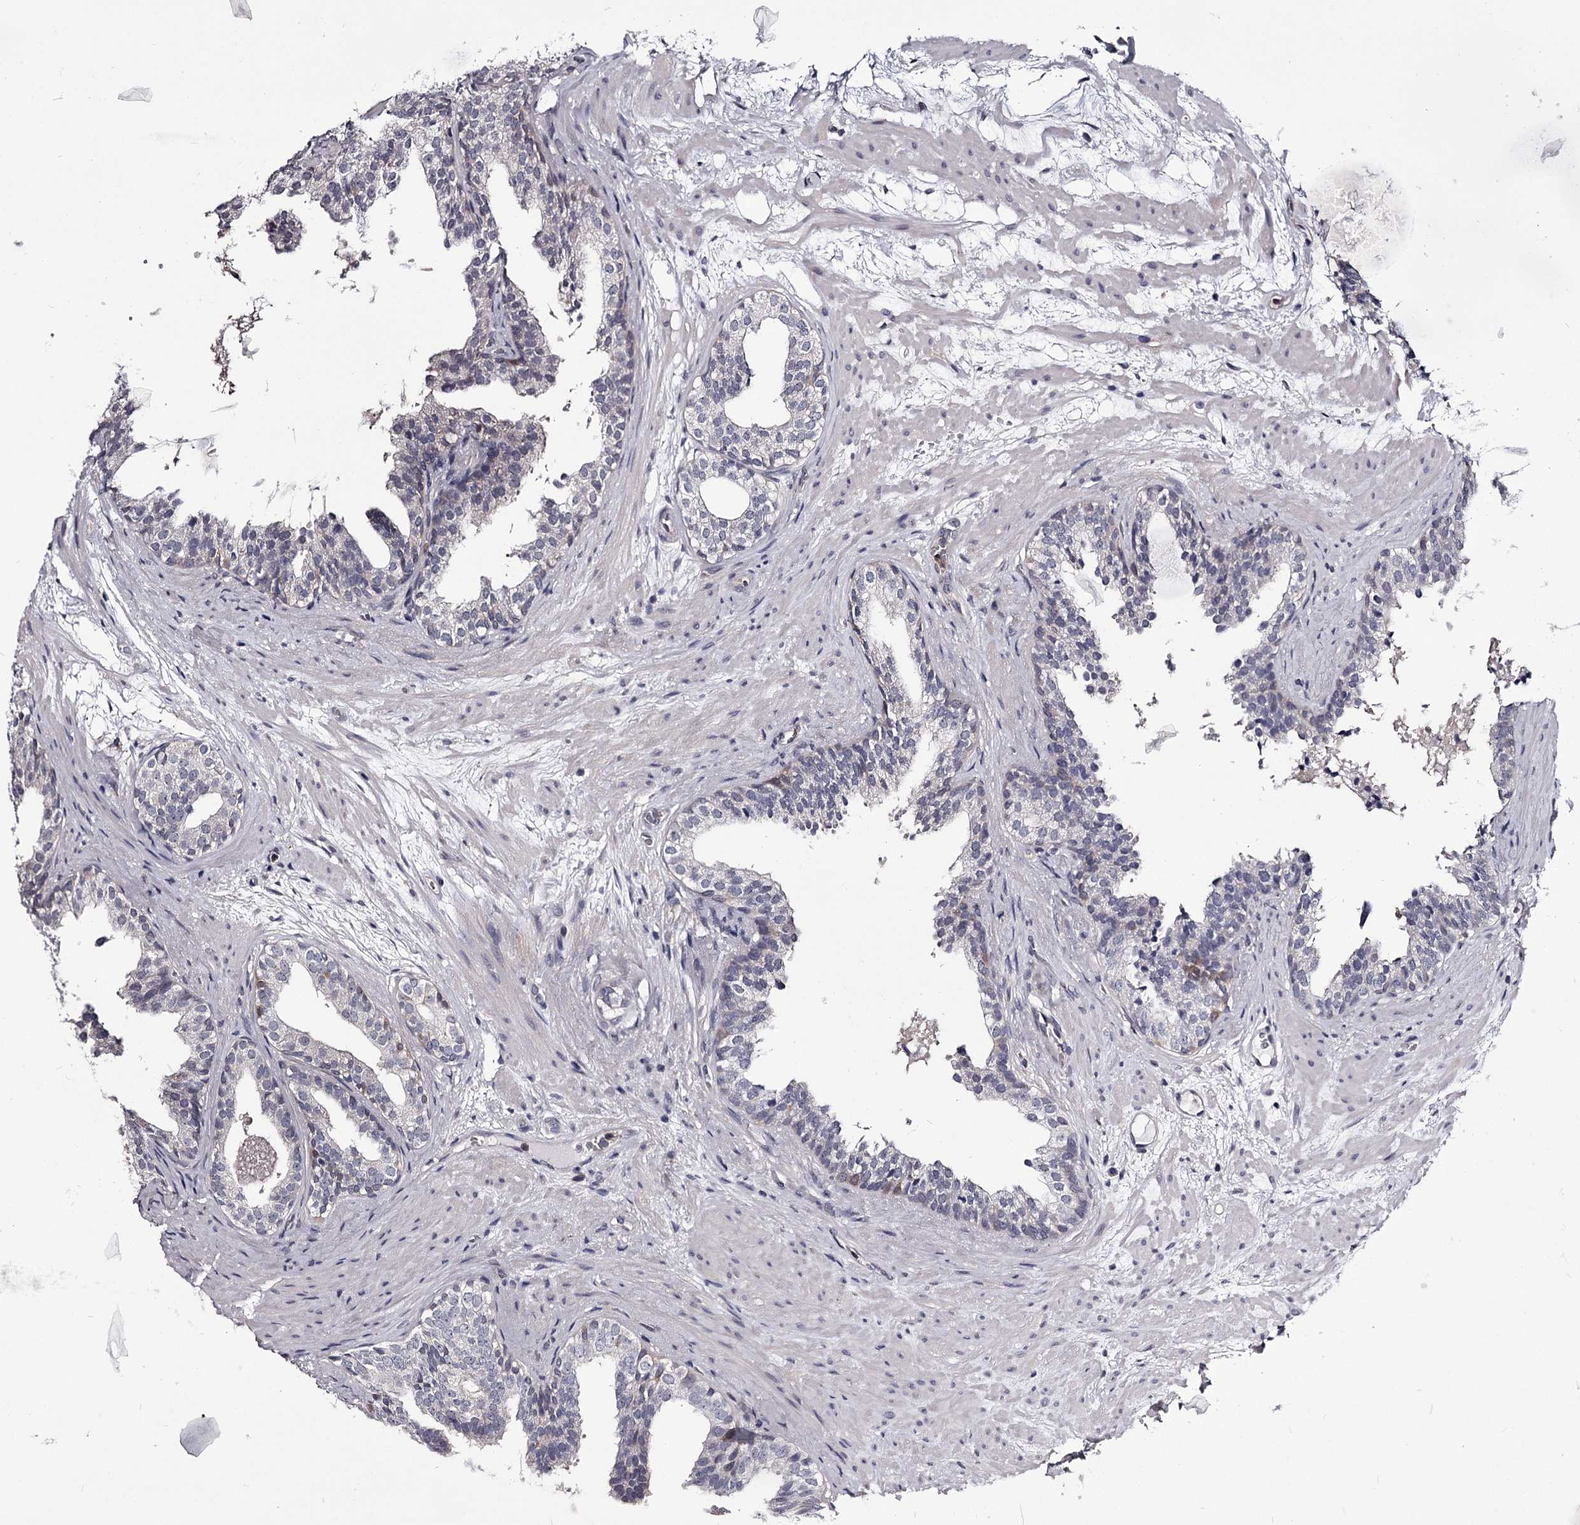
{"staining": {"intensity": "negative", "quantity": "none", "location": "none"}, "tissue": "prostate cancer", "cell_type": "Tumor cells", "image_type": "cancer", "snomed": [{"axis": "morphology", "description": "Adenocarcinoma, High grade"}, {"axis": "topography", "description": "Prostate"}], "caption": "Human prostate adenocarcinoma (high-grade) stained for a protein using immunohistochemistry (IHC) displays no expression in tumor cells.", "gene": "GSTO1", "patient": {"sex": "male", "age": 59}}